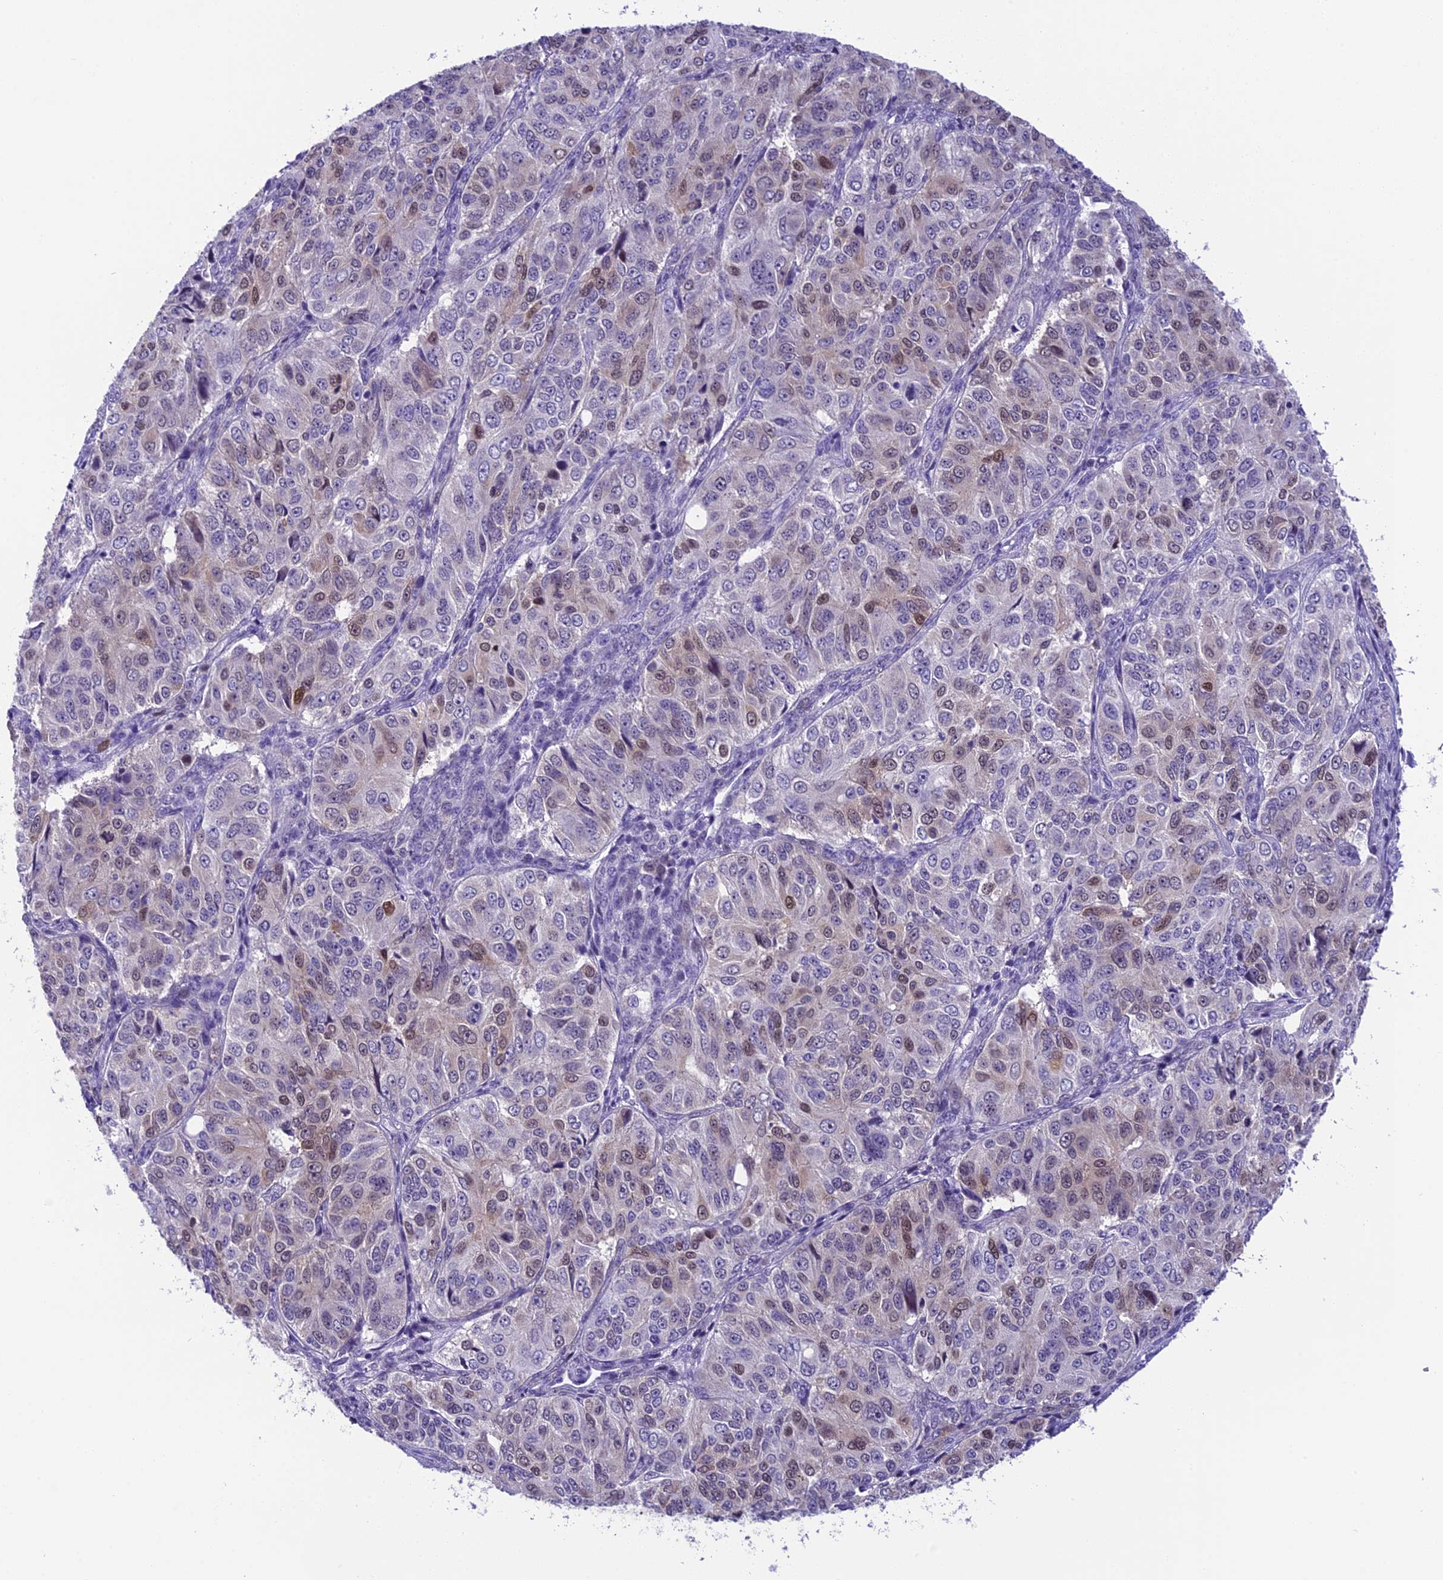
{"staining": {"intensity": "weak", "quantity": "<25%", "location": "nuclear"}, "tissue": "ovarian cancer", "cell_type": "Tumor cells", "image_type": "cancer", "snomed": [{"axis": "morphology", "description": "Carcinoma, endometroid"}, {"axis": "topography", "description": "Ovary"}], "caption": "Tumor cells show no significant expression in ovarian endometroid carcinoma.", "gene": "PRR15", "patient": {"sex": "female", "age": 51}}